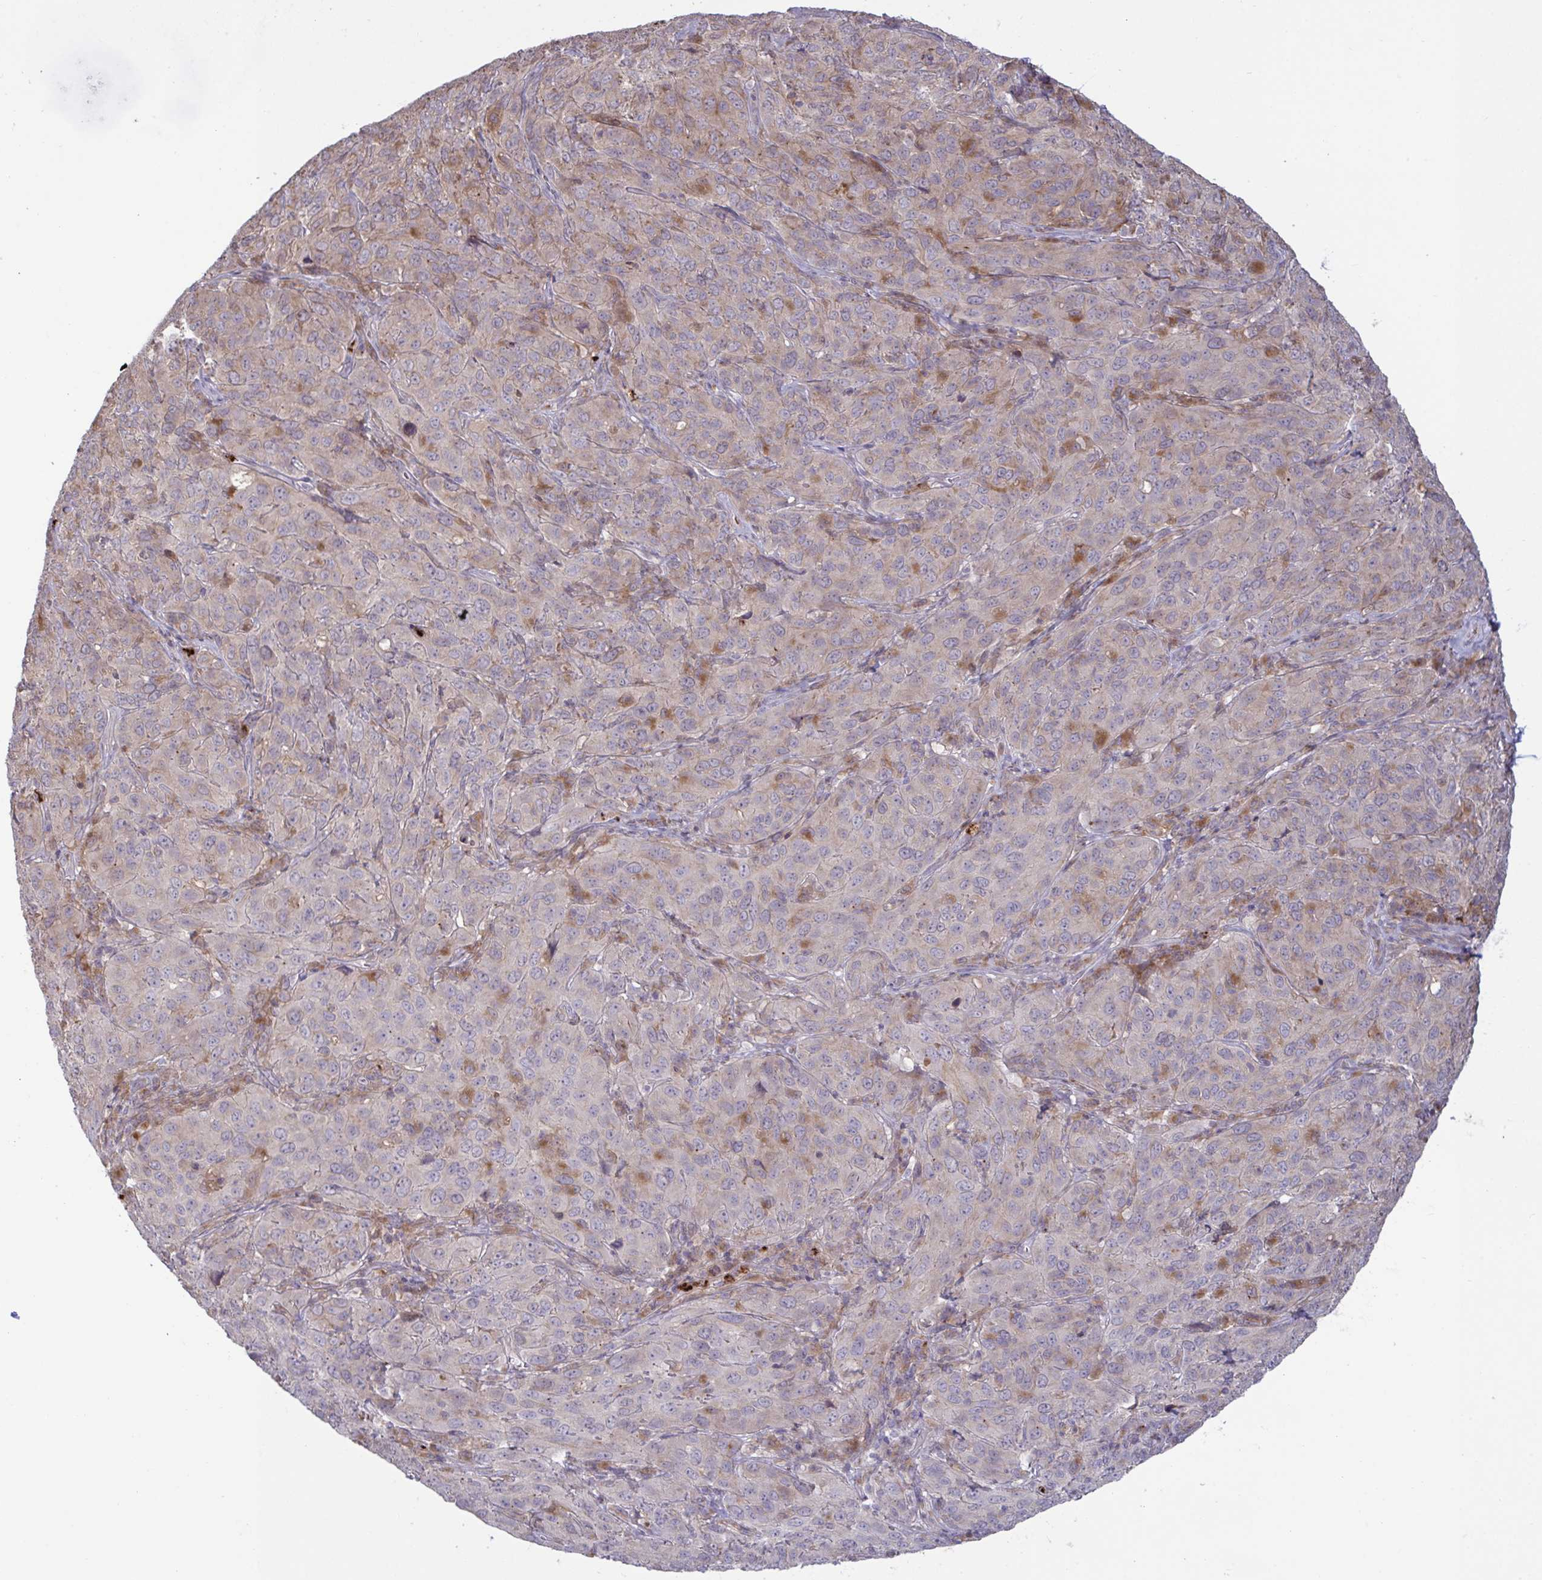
{"staining": {"intensity": "weak", "quantity": "25%-75%", "location": "cytoplasmic/membranous"}, "tissue": "cervical cancer", "cell_type": "Tumor cells", "image_type": "cancer", "snomed": [{"axis": "morphology", "description": "Normal tissue, NOS"}, {"axis": "morphology", "description": "Squamous cell carcinoma, NOS"}, {"axis": "topography", "description": "Cervix"}], "caption": "About 25%-75% of tumor cells in human cervical cancer (squamous cell carcinoma) exhibit weak cytoplasmic/membranous protein expression as visualized by brown immunohistochemical staining.", "gene": "IL1R1", "patient": {"sex": "female", "age": 51}}